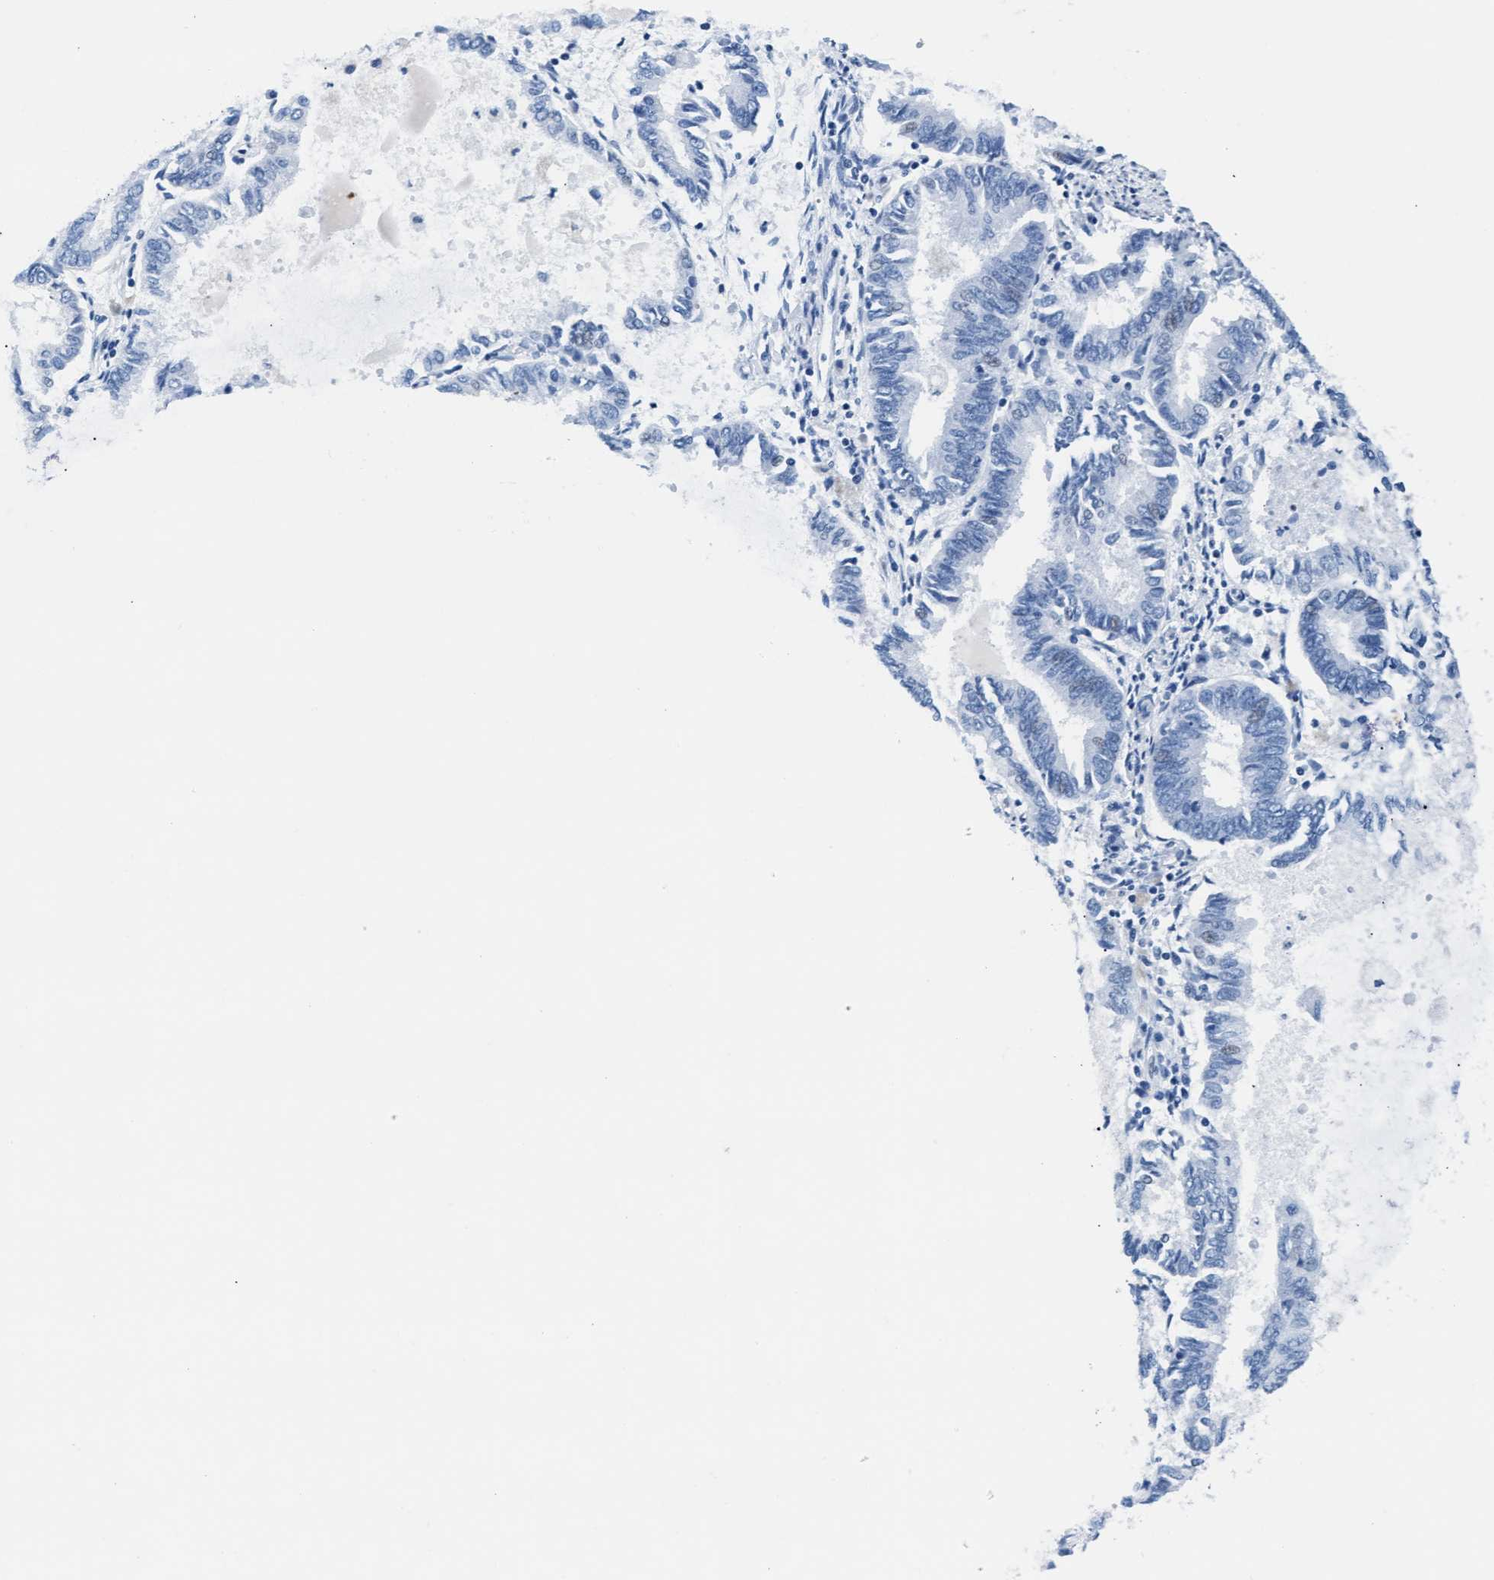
{"staining": {"intensity": "negative", "quantity": "none", "location": "none"}, "tissue": "endometrial cancer", "cell_type": "Tumor cells", "image_type": "cancer", "snomed": [{"axis": "morphology", "description": "Adenocarcinoma, NOS"}, {"axis": "topography", "description": "Endometrium"}], "caption": "High power microscopy image of an IHC image of adenocarcinoma (endometrial), revealing no significant staining in tumor cells.", "gene": "MMP8", "patient": {"sex": "female", "age": 86}}